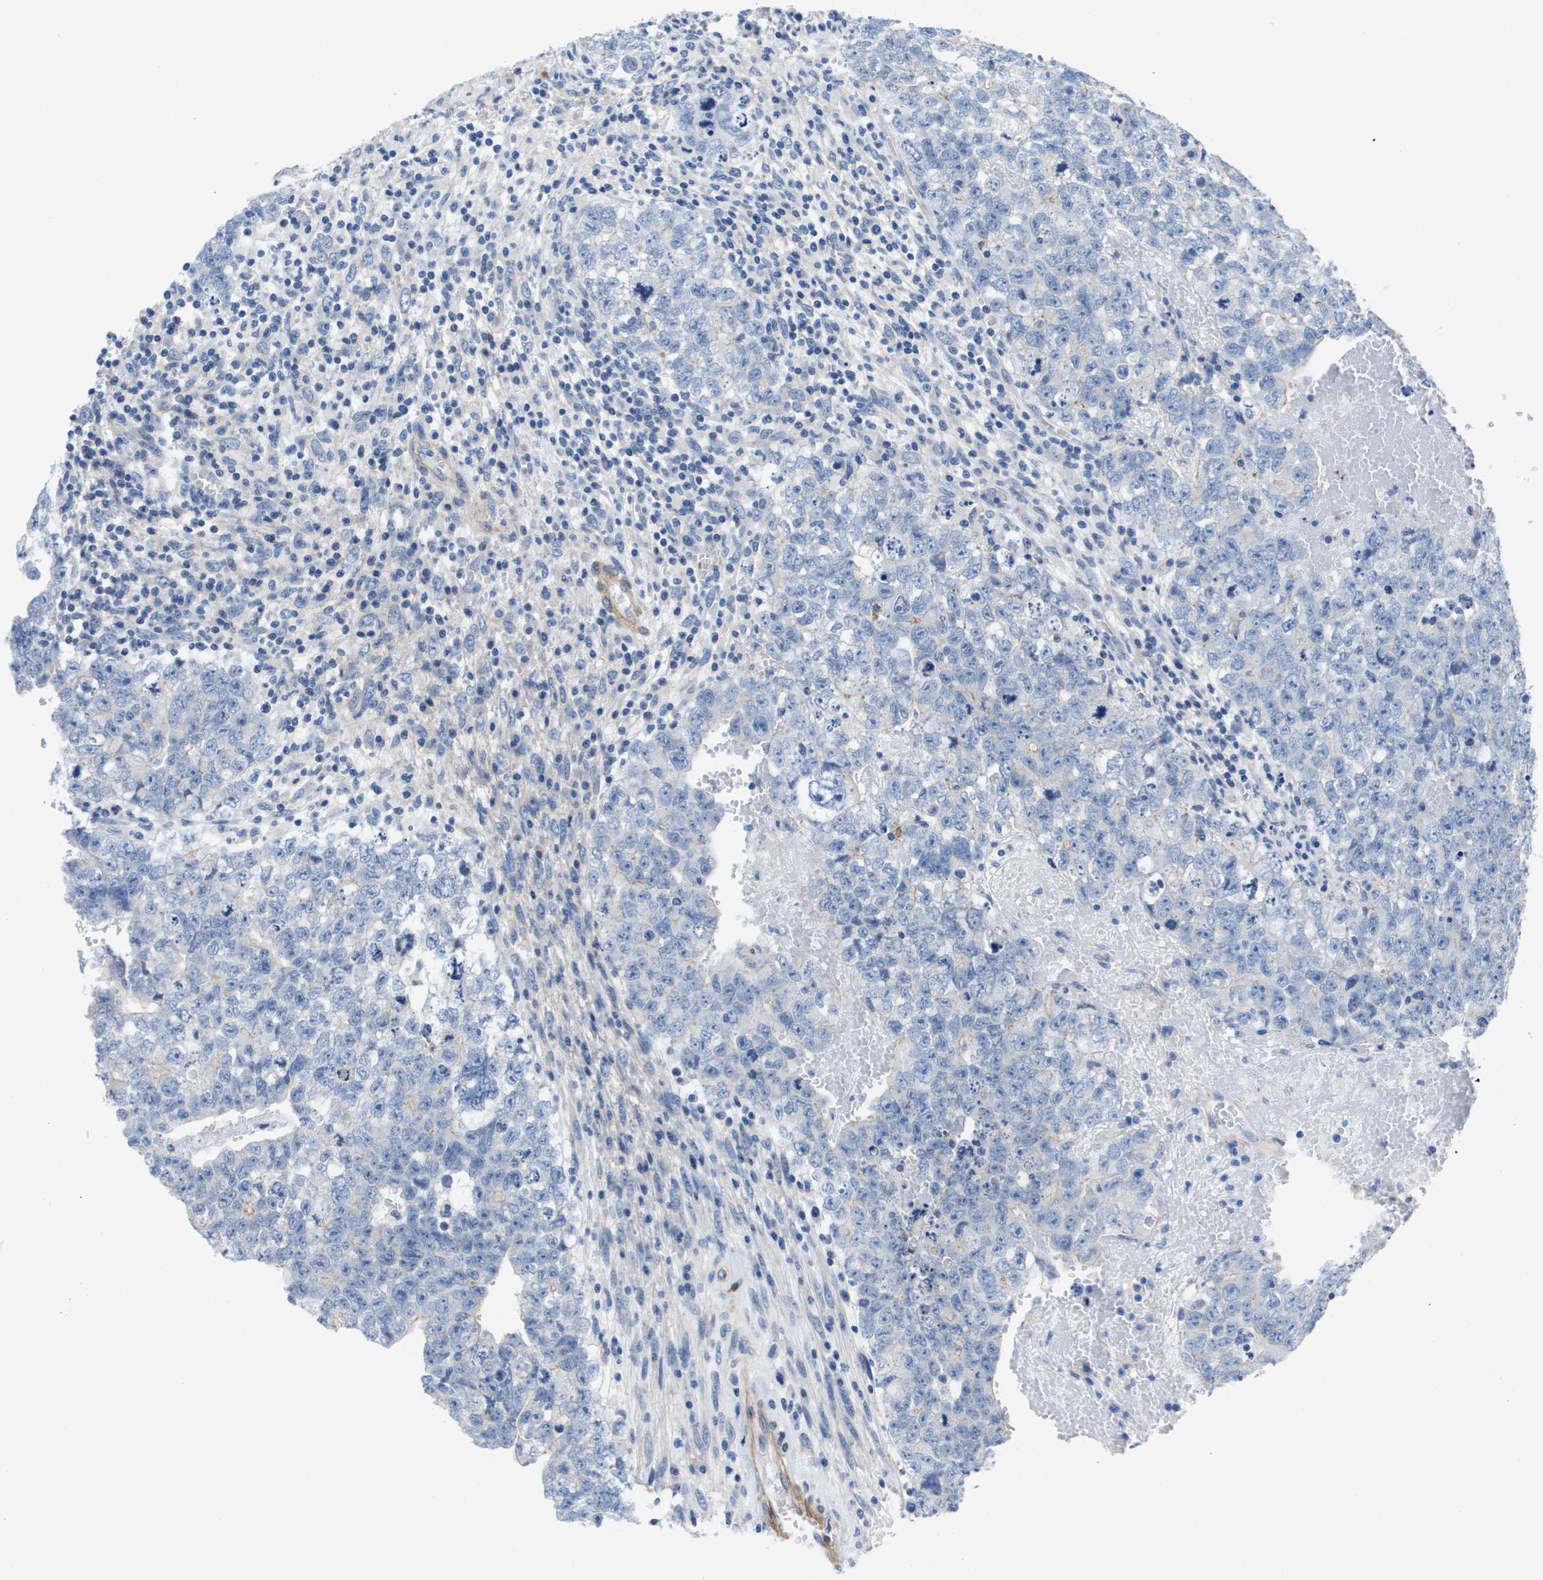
{"staining": {"intensity": "negative", "quantity": "none", "location": "none"}, "tissue": "testis cancer", "cell_type": "Tumor cells", "image_type": "cancer", "snomed": [{"axis": "morphology", "description": "Seminoma, NOS"}, {"axis": "morphology", "description": "Carcinoma, Embryonal, NOS"}, {"axis": "topography", "description": "Testis"}], "caption": "DAB immunohistochemical staining of human testis cancer demonstrates no significant staining in tumor cells.", "gene": "LPP", "patient": {"sex": "male", "age": 38}}